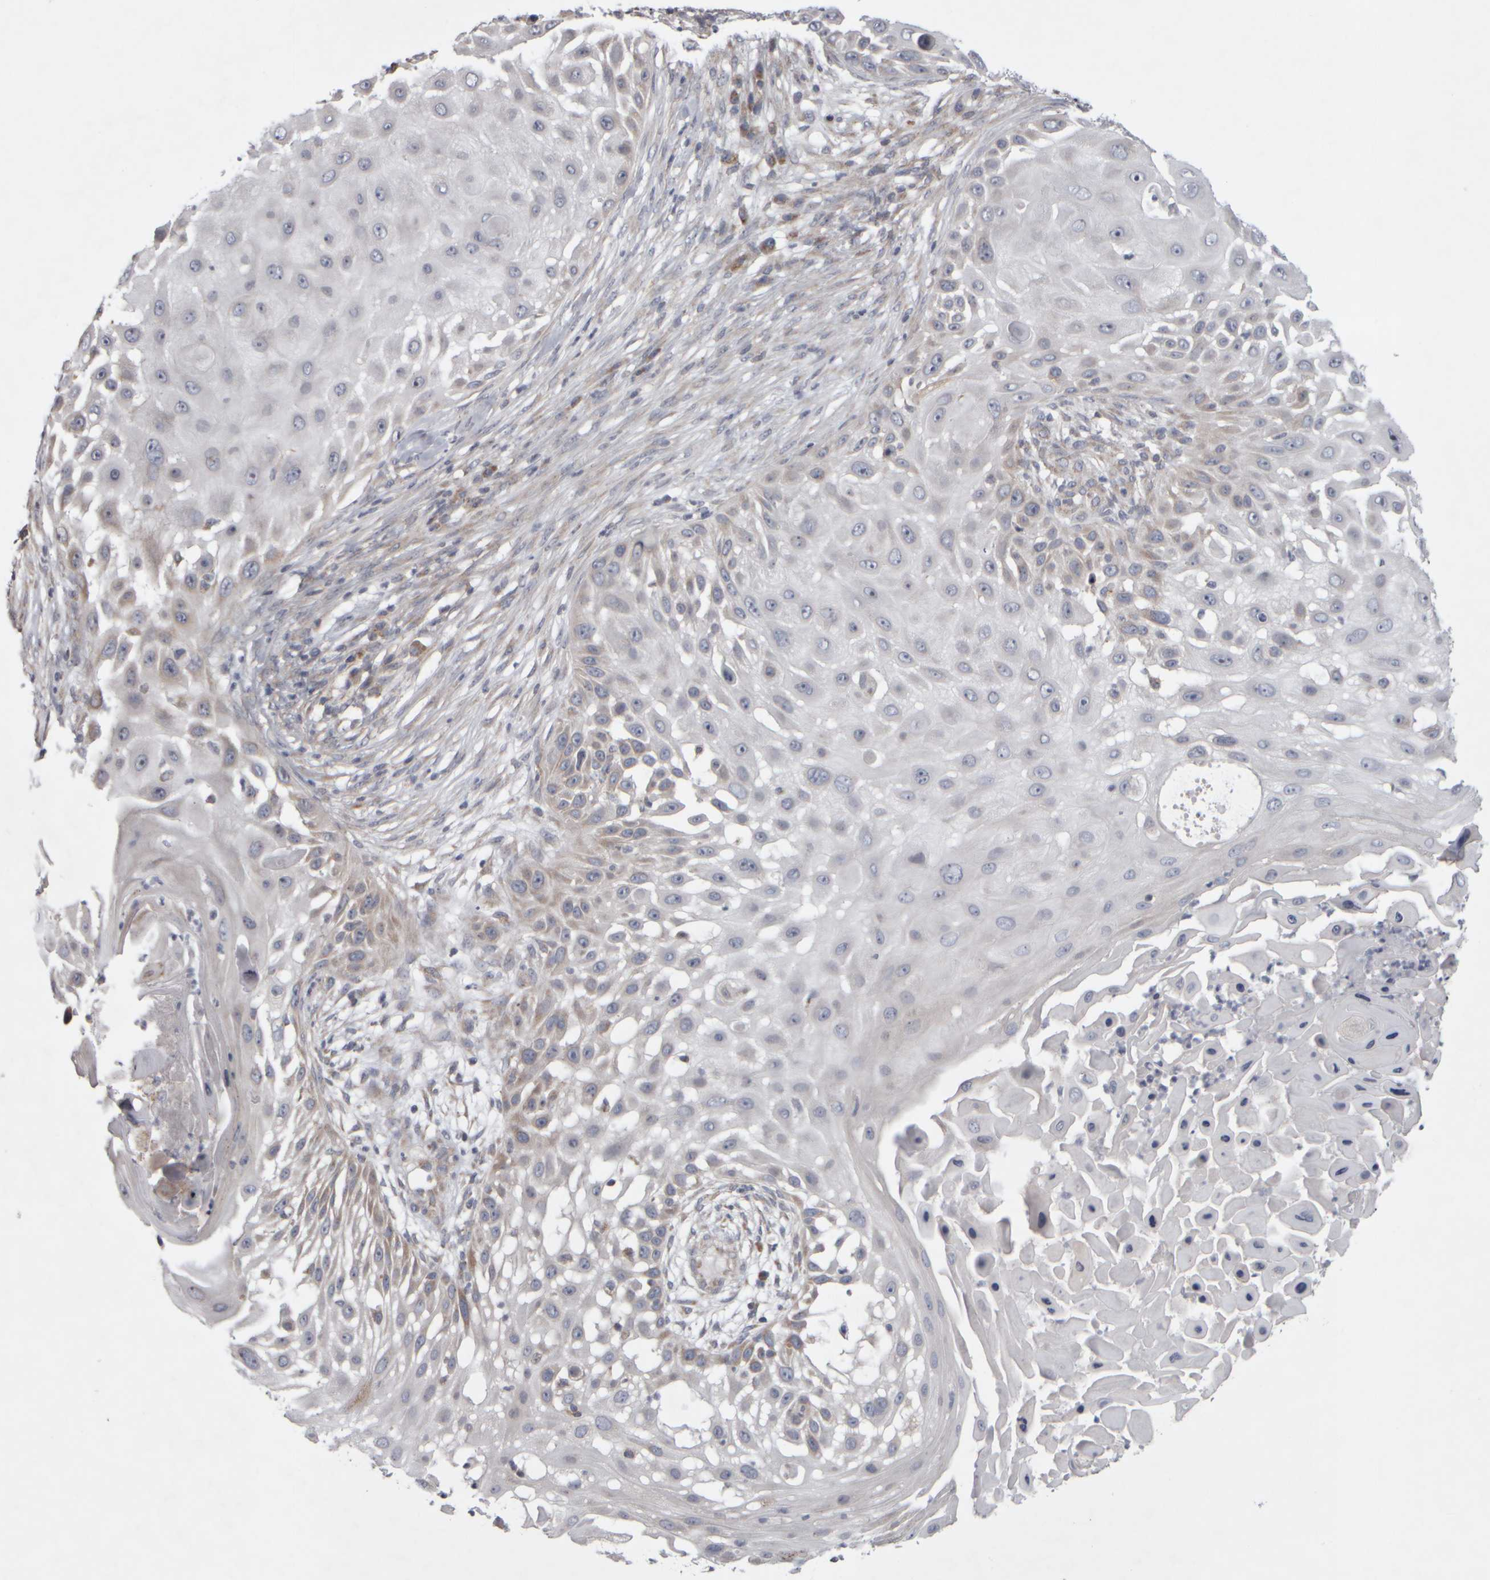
{"staining": {"intensity": "weak", "quantity": "<25%", "location": "cytoplasmic/membranous,nuclear"}, "tissue": "skin cancer", "cell_type": "Tumor cells", "image_type": "cancer", "snomed": [{"axis": "morphology", "description": "Squamous cell carcinoma, NOS"}, {"axis": "topography", "description": "Skin"}], "caption": "The photomicrograph shows no staining of tumor cells in skin cancer (squamous cell carcinoma).", "gene": "SCO1", "patient": {"sex": "female", "age": 44}}